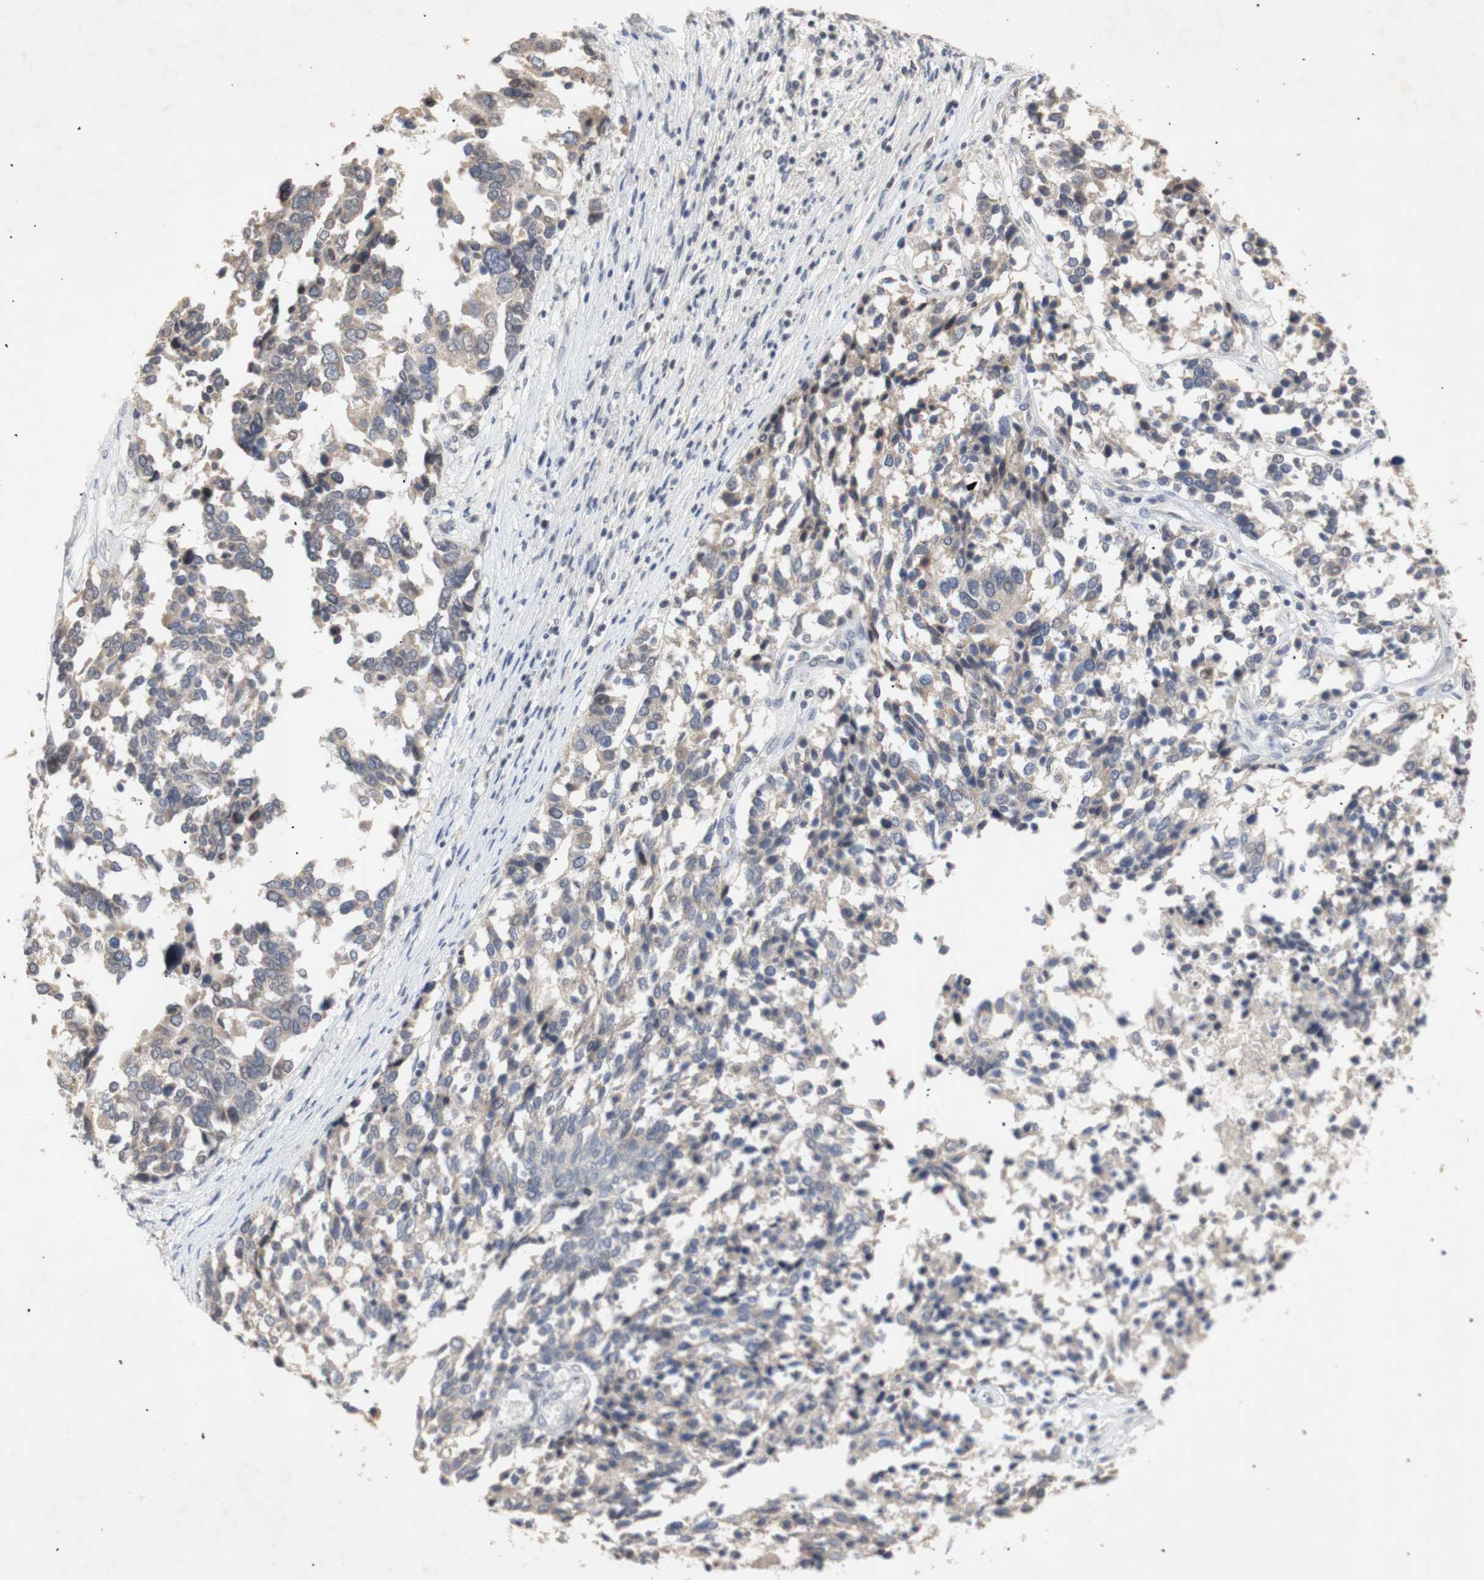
{"staining": {"intensity": "weak", "quantity": "25%-75%", "location": "cytoplasmic/membranous,nuclear"}, "tissue": "ovarian cancer", "cell_type": "Tumor cells", "image_type": "cancer", "snomed": [{"axis": "morphology", "description": "Cystadenocarcinoma, serous, NOS"}, {"axis": "topography", "description": "Ovary"}], "caption": "Ovarian cancer (serous cystadenocarcinoma) stained for a protein exhibits weak cytoplasmic/membranous and nuclear positivity in tumor cells.", "gene": "FOSB", "patient": {"sex": "female", "age": 44}}